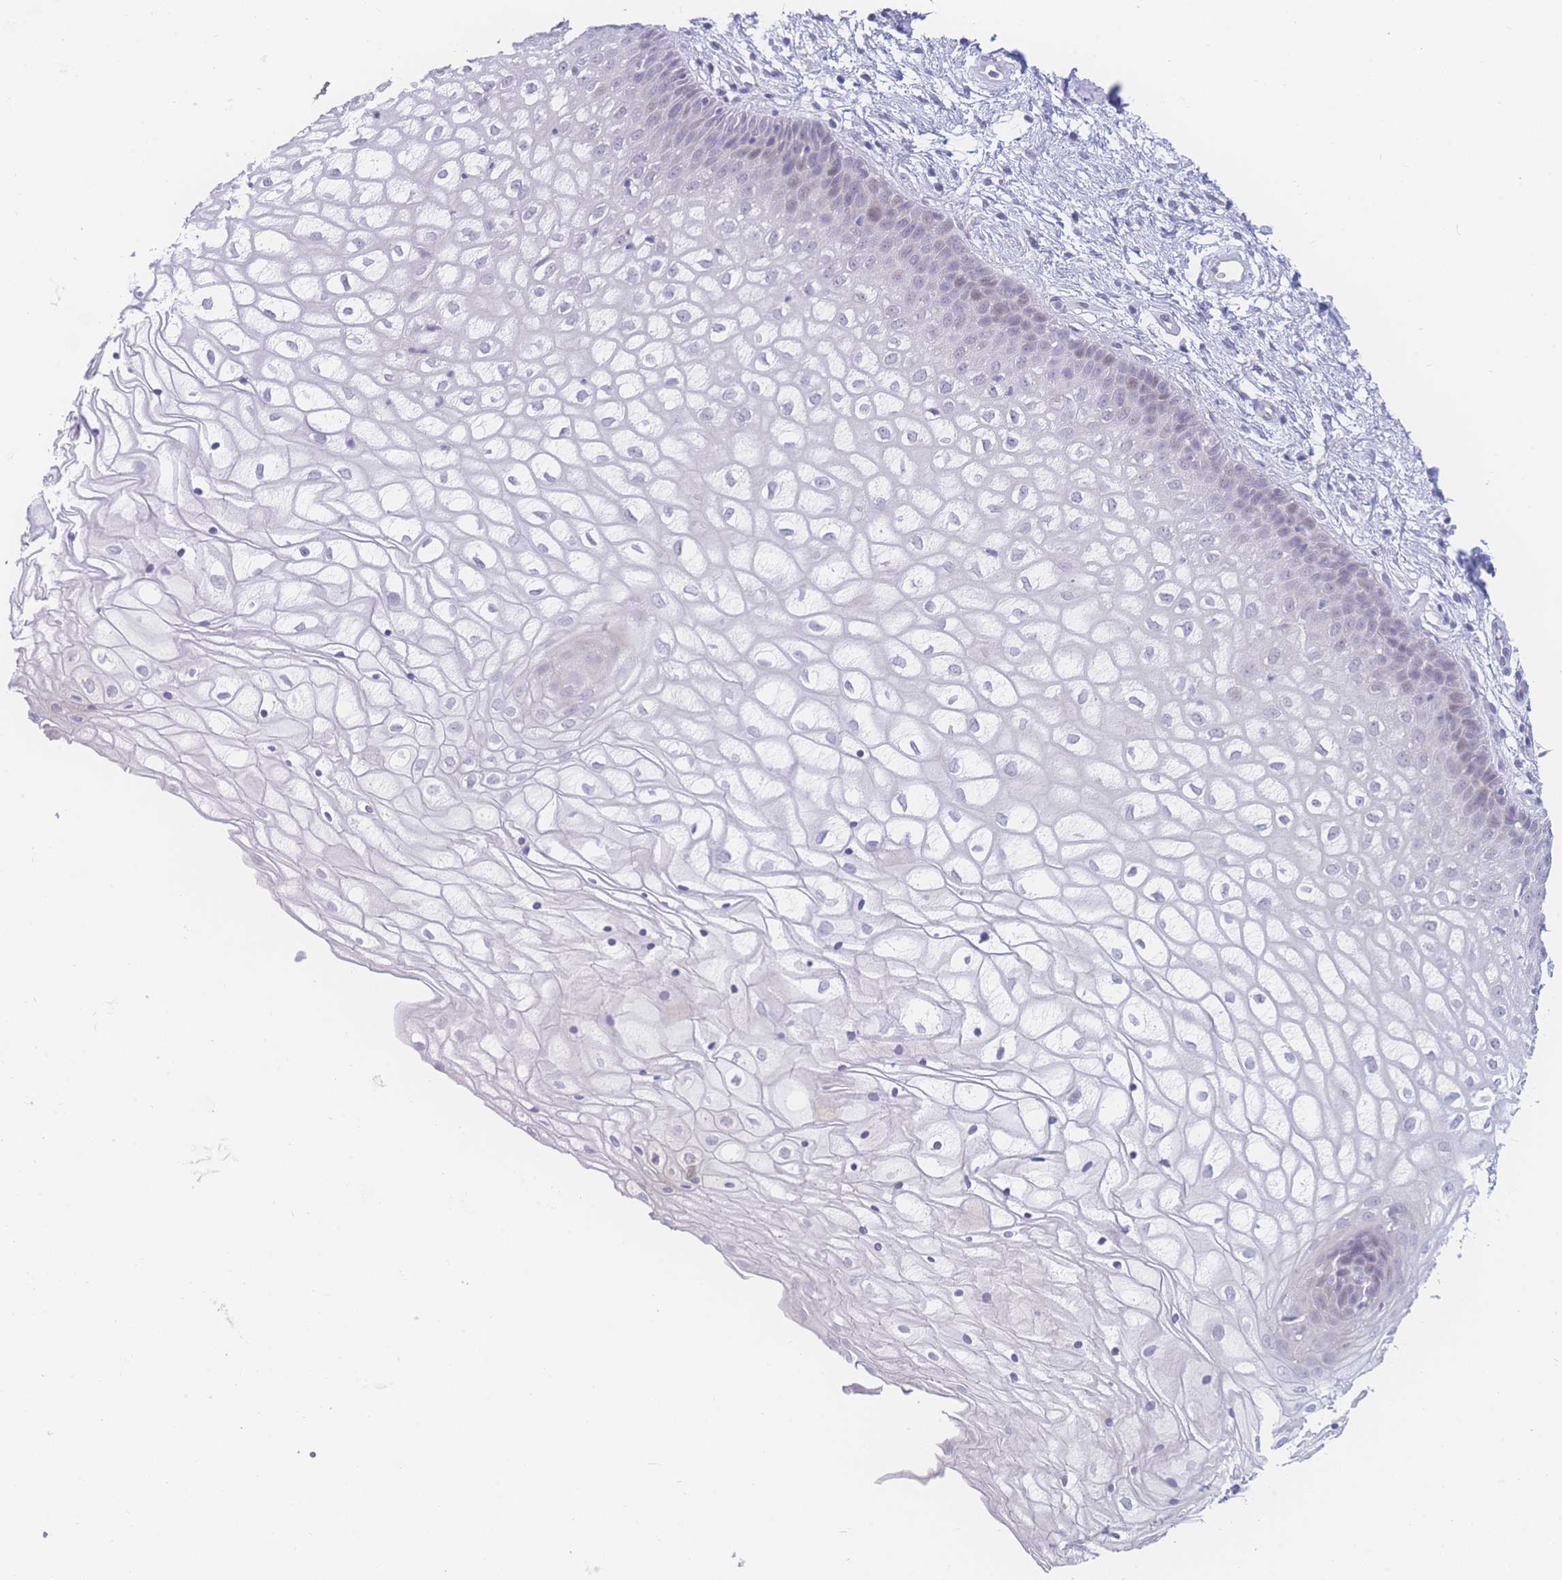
{"staining": {"intensity": "negative", "quantity": "none", "location": "none"}, "tissue": "vagina", "cell_type": "Squamous epithelial cells", "image_type": "normal", "snomed": [{"axis": "morphology", "description": "Normal tissue, NOS"}, {"axis": "topography", "description": "Vagina"}], "caption": "The IHC image has no significant expression in squamous epithelial cells of vagina.", "gene": "PRSS22", "patient": {"sex": "female", "age": 34}}